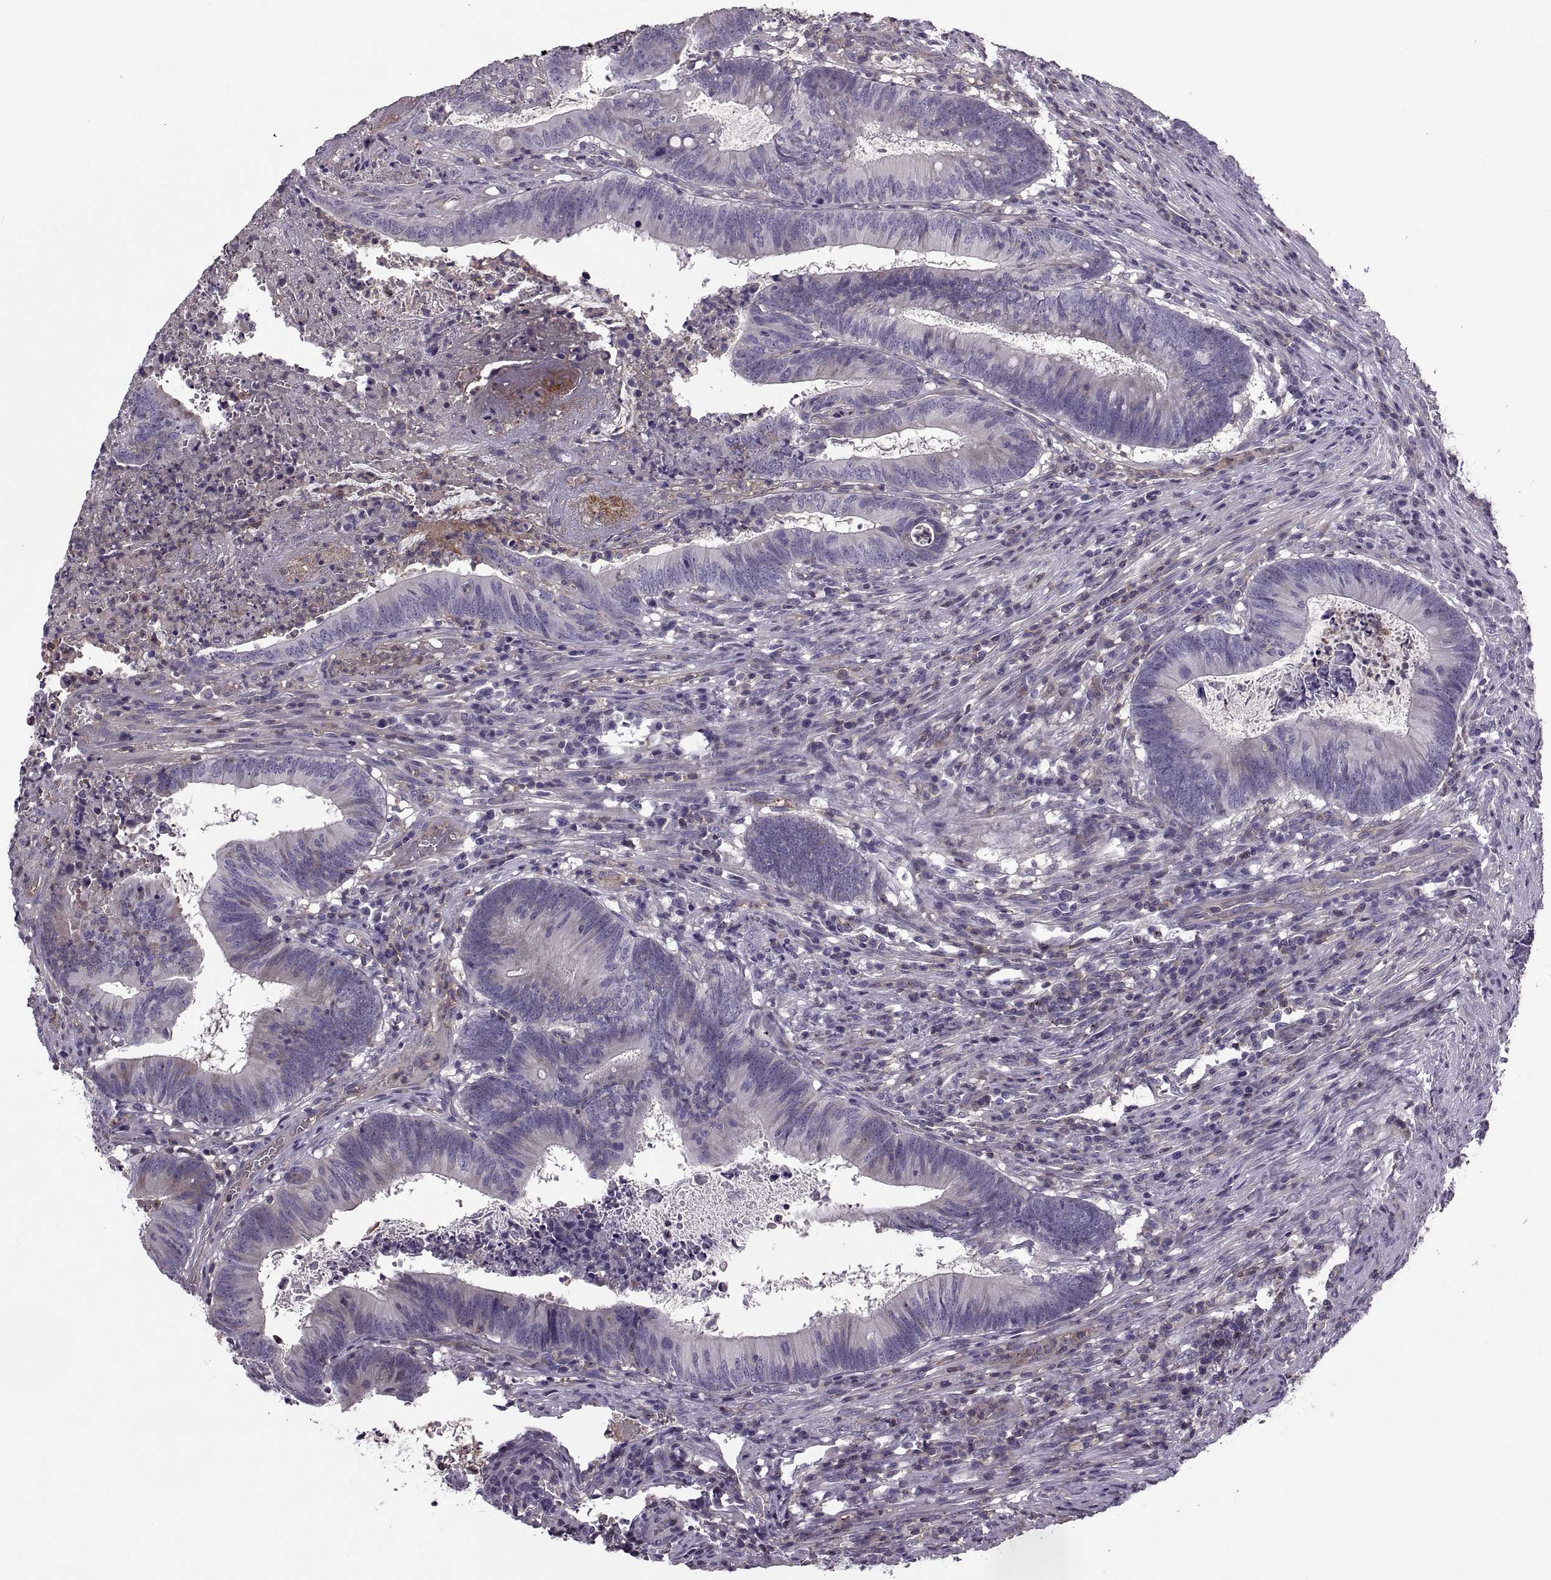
{"staining": {"intensity": "negative", "quantity": "none", "location": "none"}, "tissue": "colorectal cancer", "cell_type": "Tumor cells", "image_type": "cancer", "snomed": [{"axis": "morphology", "description": "Adenocarcinoma, NOS"}, {"axis": "topography", "description": "Colon"}], "caption": "This is an IHC histopathology image of adenocarcinoma (colorectal). There is no expression in tumor cells.", "gene": "SLC2A3", "patient": {"sex": "female", "age": 70}}